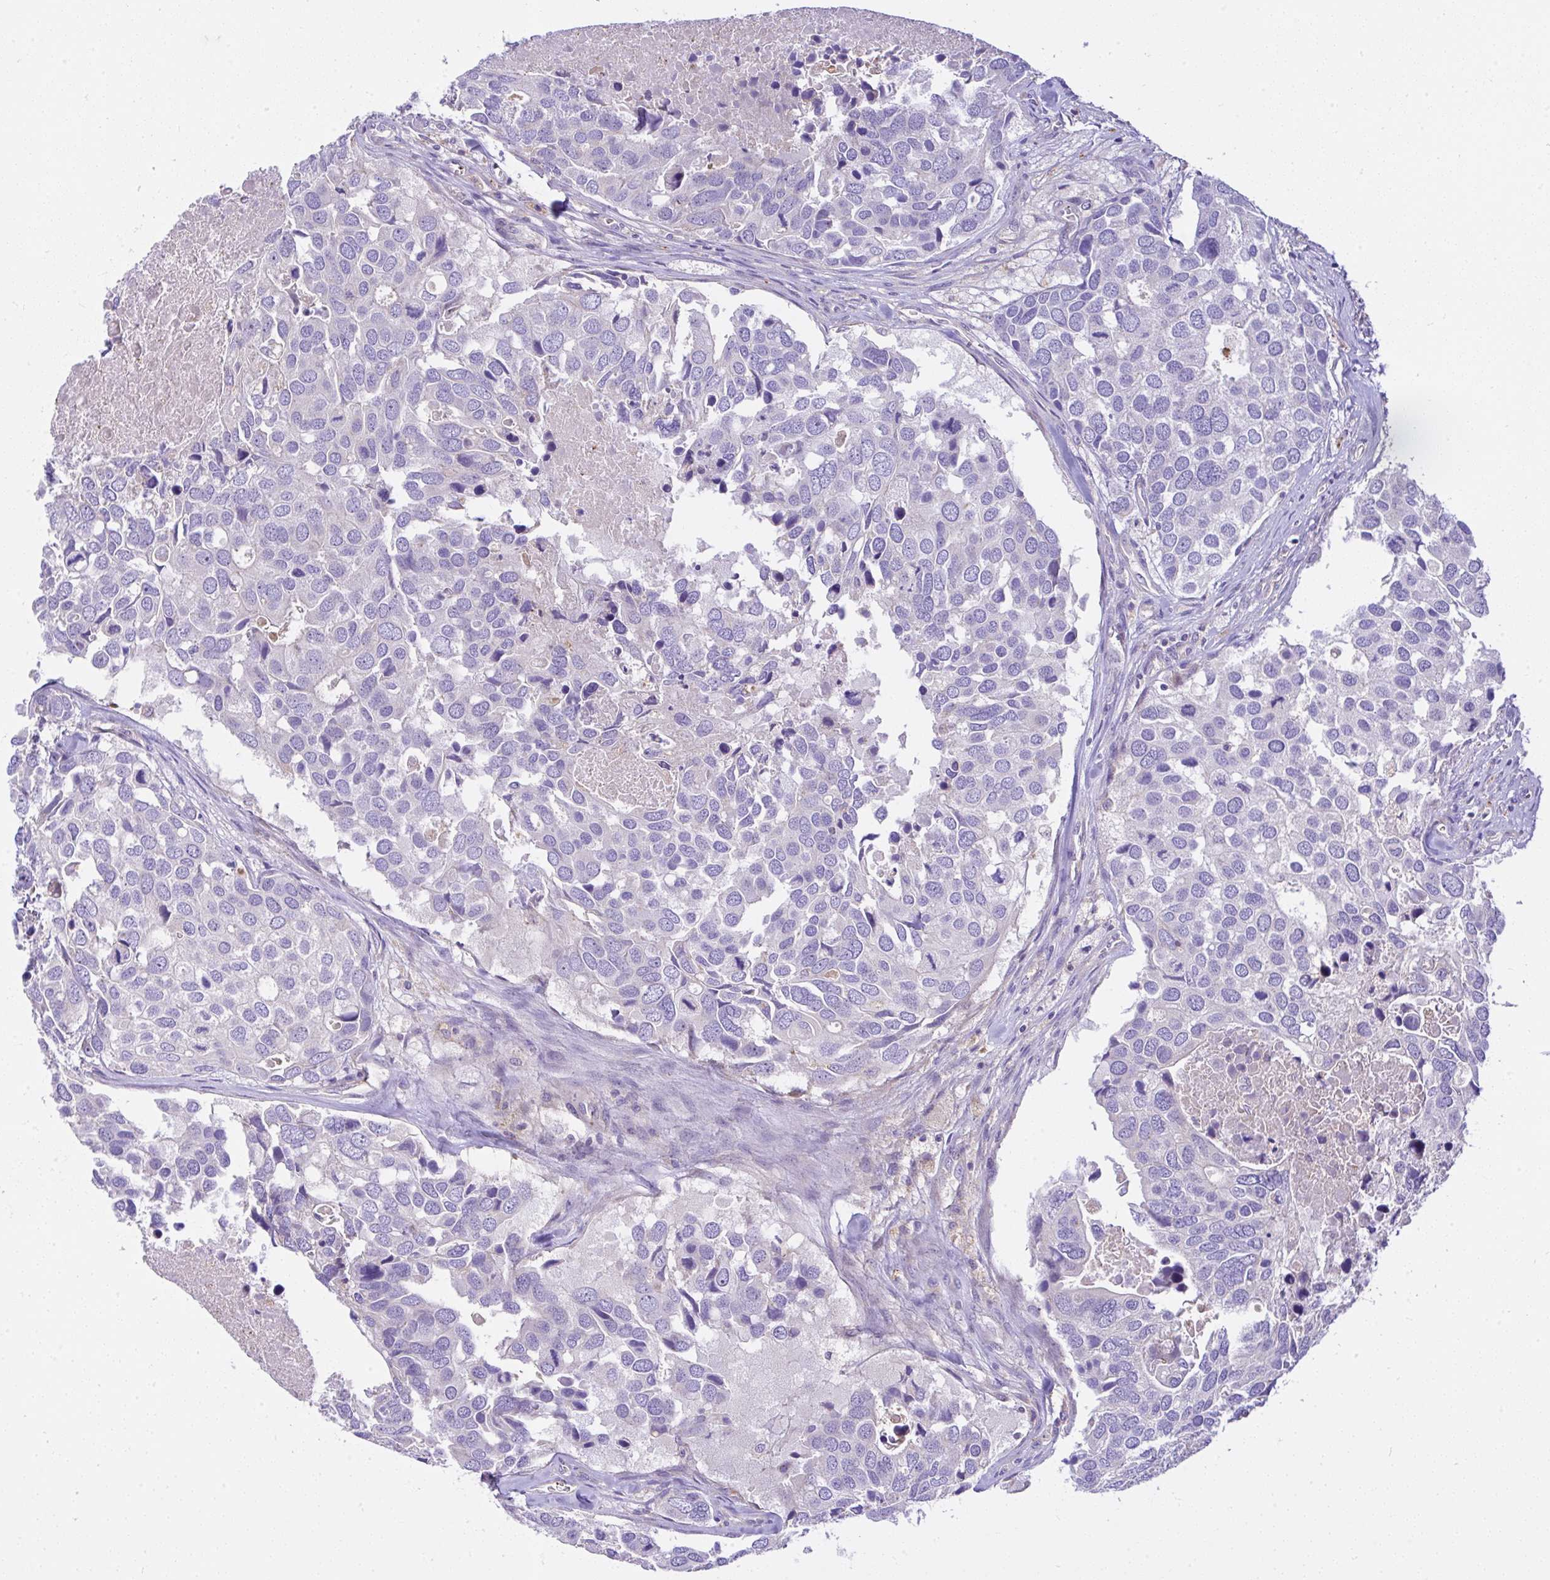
{"staining": {"intensity": "negative", "quantity": "none", "location": "none"}, "tissue": "breast cancer", "cell_type": "Tumor cells", "image_type": "cancer", "snomed": [{"axis": "morphology", "description": "Duct carcinoma"}, {"axis": "topography", "description": "Breast"}], "caption": "Immunohistochemistry (IHC) photomicrograph of human breast intraductal carcinoma stained for a protein (brown), which shows no staining in tumor cells.", "gene": "CCDC142", "patient": {"sex": "female", "age": 83}}